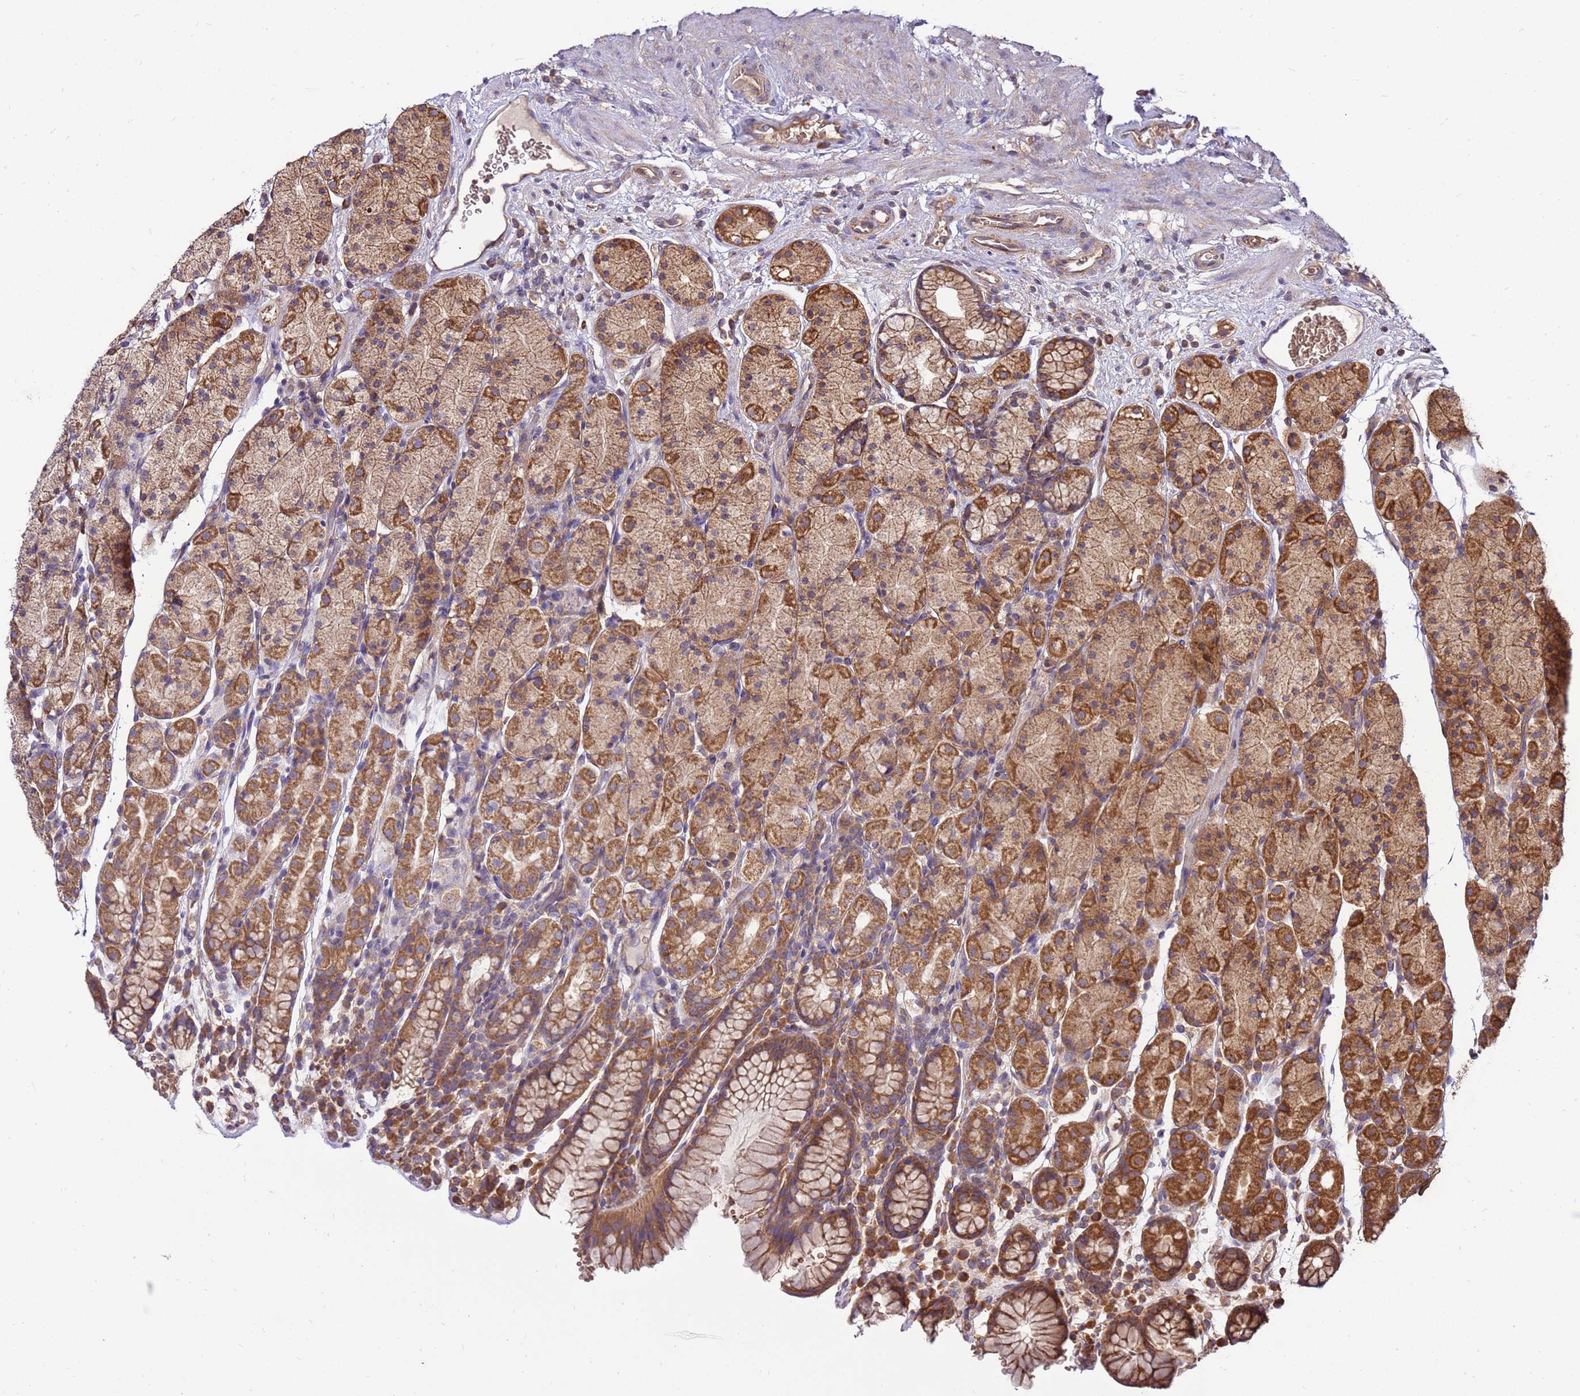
{"staining": {"intensity": "strong", "quantity": ">75%", "location": "cytoplasmic/membranous"}, "tissue": "stomach", "cell_type": "Glandular cells", "image_type": "normal", "snomed": [{"axis": "morphology", "description": "Normal tissue, NOS"}, {"axis": "topography", "description": "Stomach, upper"}, {"axis": "topography", "description": "Stomach"}], "caption": "A high-resolution micrograph shows IHC staining of benign stomach, which demonstrates strong cytoplasmic/membranous staining in about >75% of glandular cells. Immunohistochemistry (ihc) stains the protein in brown and the nuclei are stained blue.", "gene": "SLC44A5", "patient": {"sex": "male", "age": 62}}